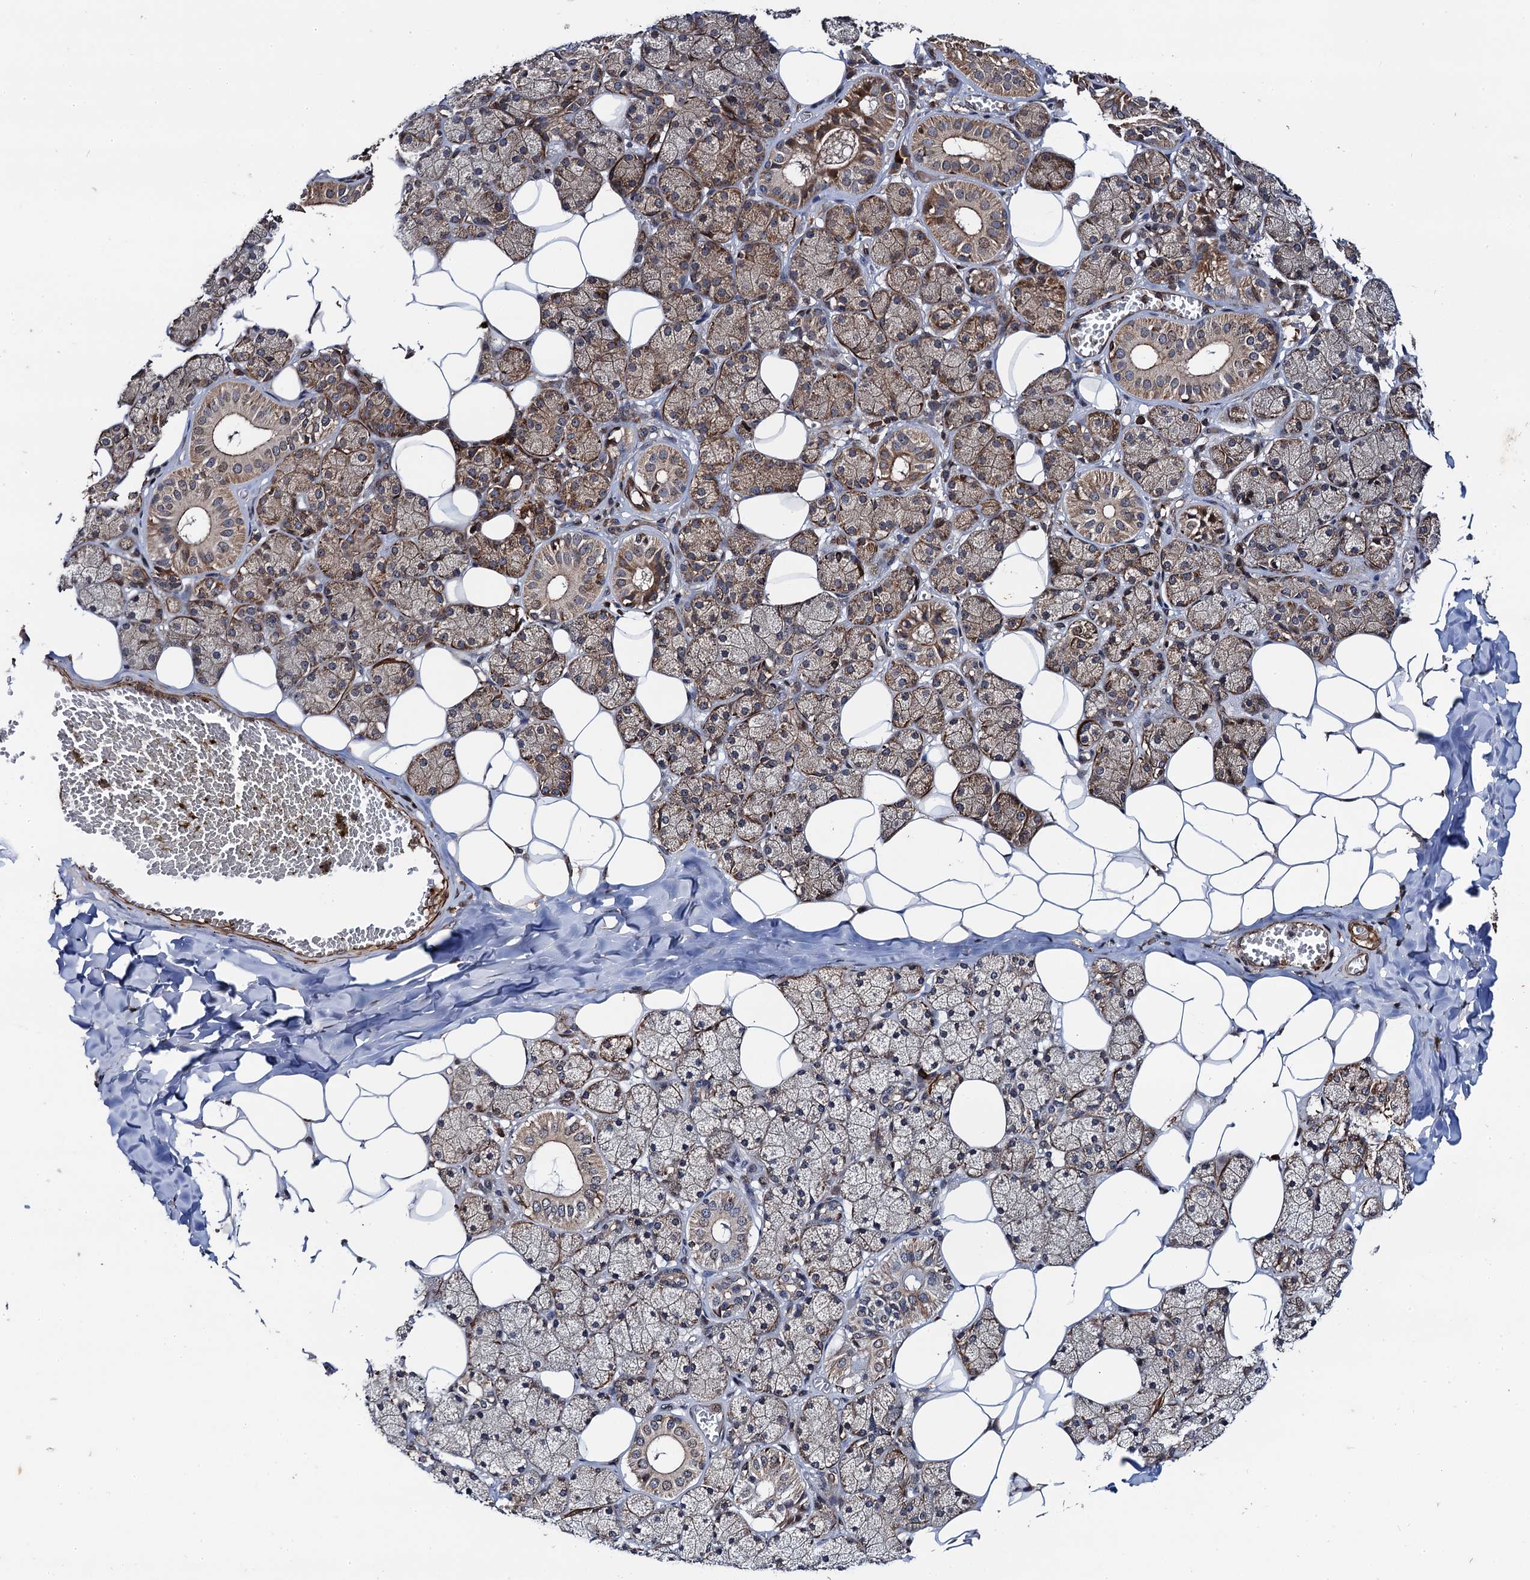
{"staining": {"intensity": "strong", "quantity": "25%-75%", "location": "cytoplasmic/membranous"}, "tissue": "salivary gland", "cell_type": "Glandular cells", "image_type": "normal", "snomed": [{"axis": "morphology", "description": "Normal tissue, NOS"}, {"axis": "topography", "description": "Salivary gland"}], "caption": "The histopathology image shows a brown stain indicating the presence of a protein in the cytoplasmic/membranous of glandular cells in salivary gland. The staining was performed using DAB (3,3'-diaminobenzidine) to visualize the protein expression in brown, while the nuclei were stained in blue with hematoxylin (Magnification: 20x).", "gene": "BORA", "patient": {"sex": "female", "age": 33}}